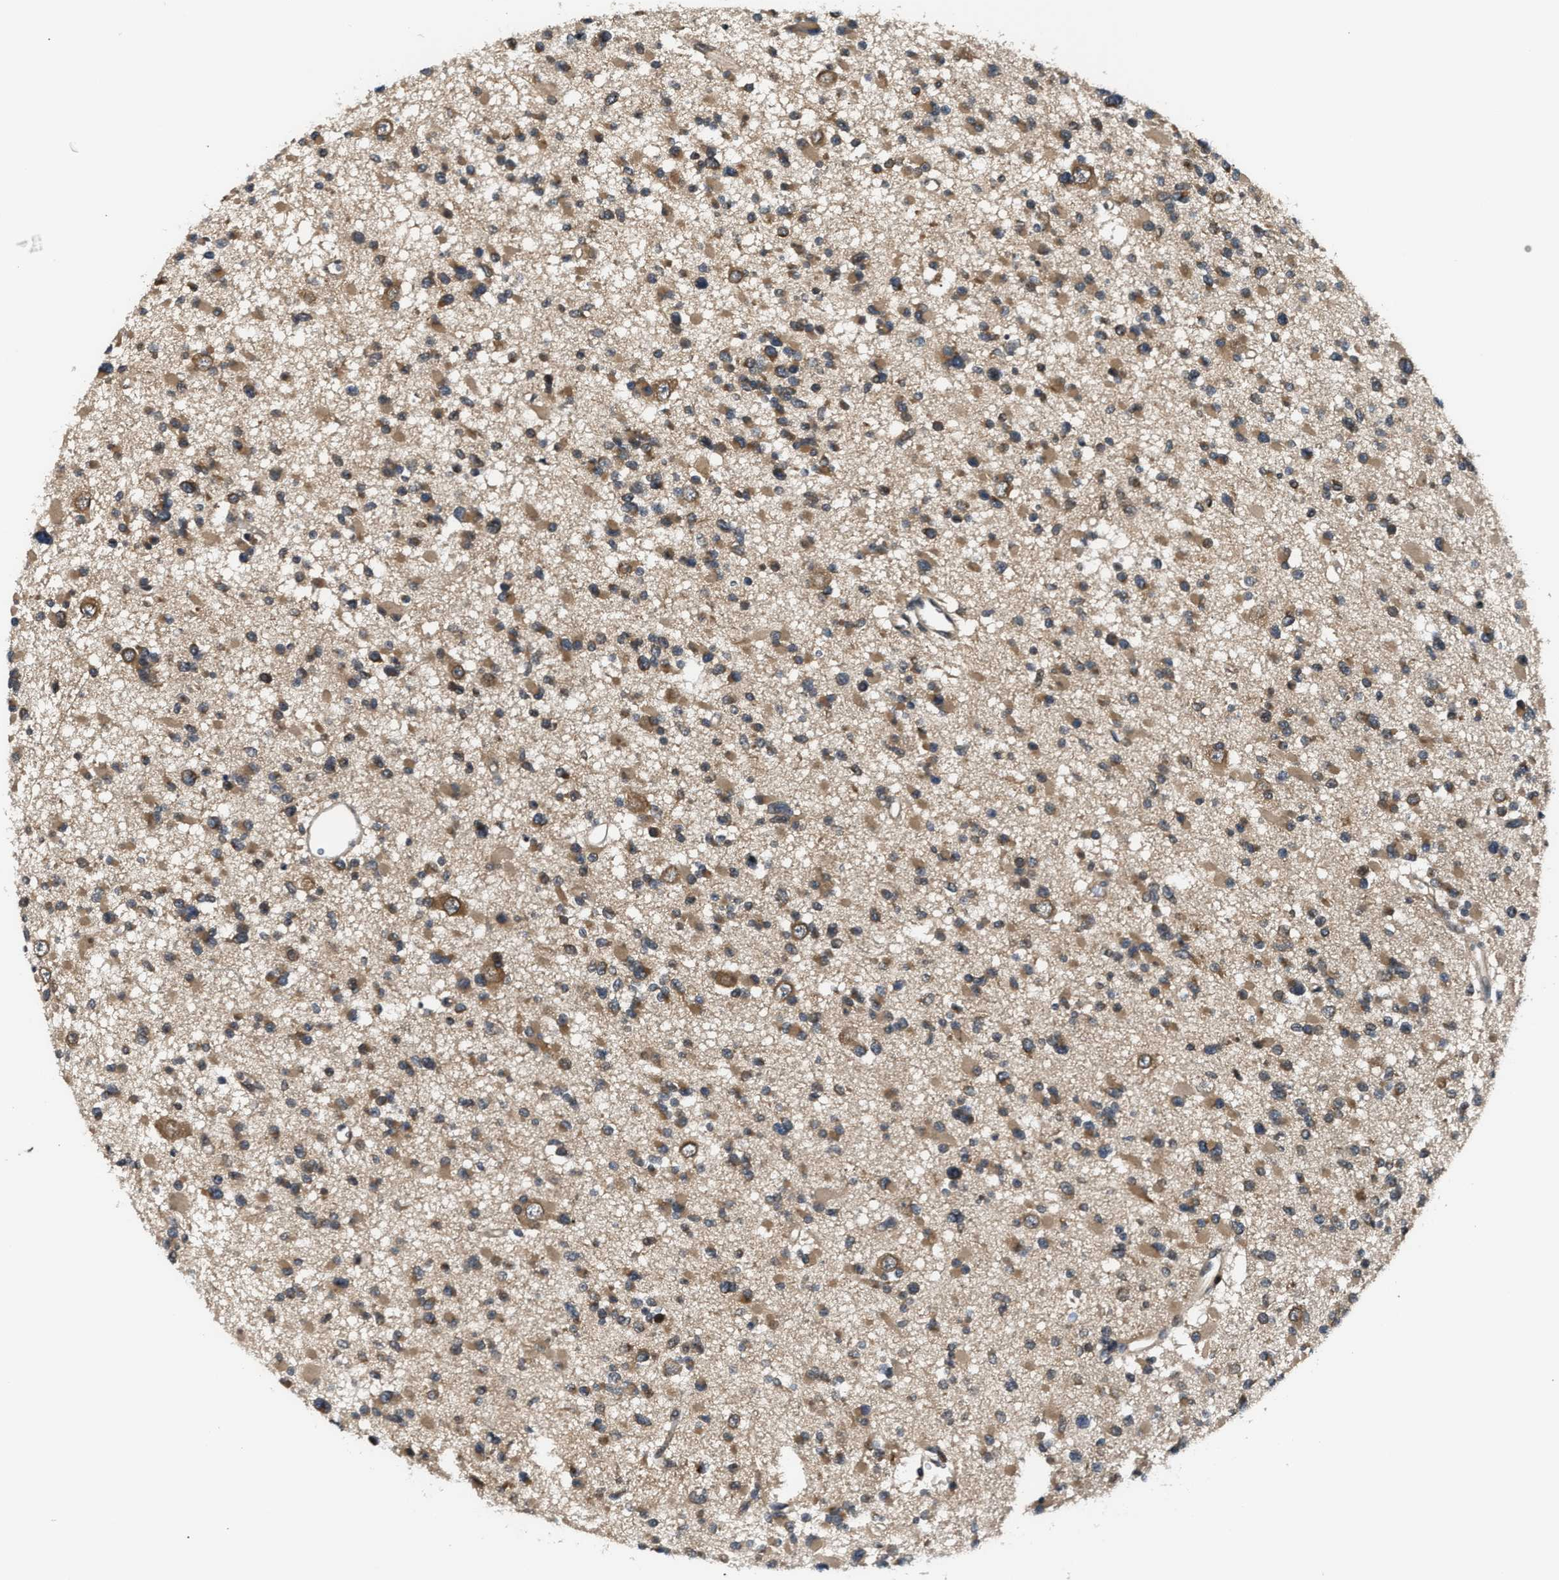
{"staining": {"intensity": "moderate", "quantity": ">75%", "location": "cytoplasmic/membranous"}, "tissue": "glioma", "cell_type": "Tumor cells", "image_type": "cancer", "snomed": [{"axis": "morphology", "description": "Glioma, malignant, Low grade"}, {"axis": "topography", "description": "Brain"}], "caption": "Glioma stained with a brown dye shows moderate cytoplasmic/membranous positive positivity in about >75% of tumor cells.", "gene": "RAB29", "patient": {"sex": "female", "age": 22}}